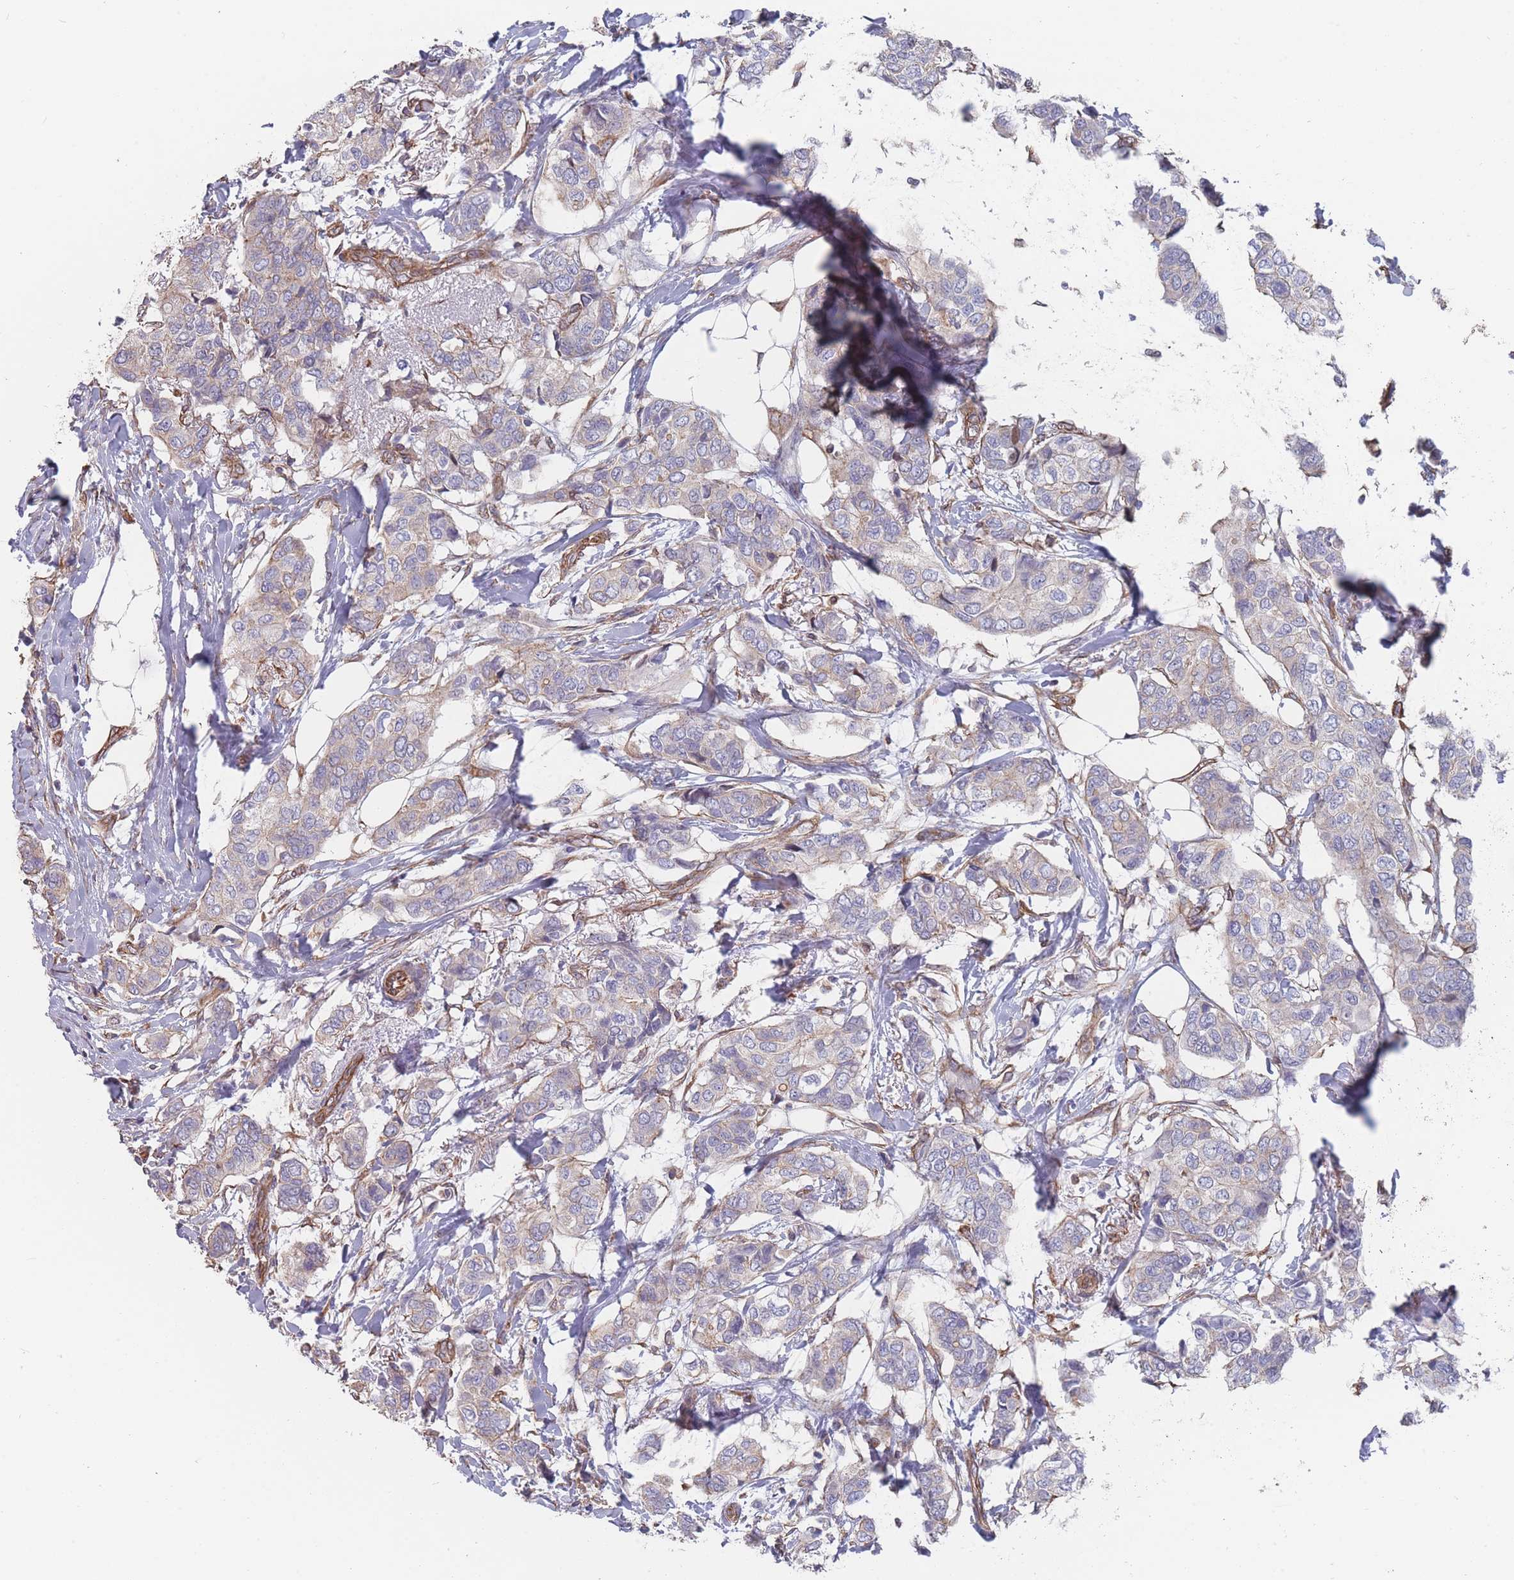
{"staining": {"intensity": "negative", "quantity": "none", "location": "none"}, "tissue": "breast cancer", "cell_type": "Tumor cells", "image_type": "cancer", "snomed": [{"axis": "morphology", "description": "Lobular carcinoma"}, {"axis": "topography", "description": "Breast"}], "caption": "This is a image of IHC staining of lobular carcinoma (breast), which shows no positivity in tumor cells.", "gene": "SLC1A6", "patient": {"sex": "female", "age": 51}}